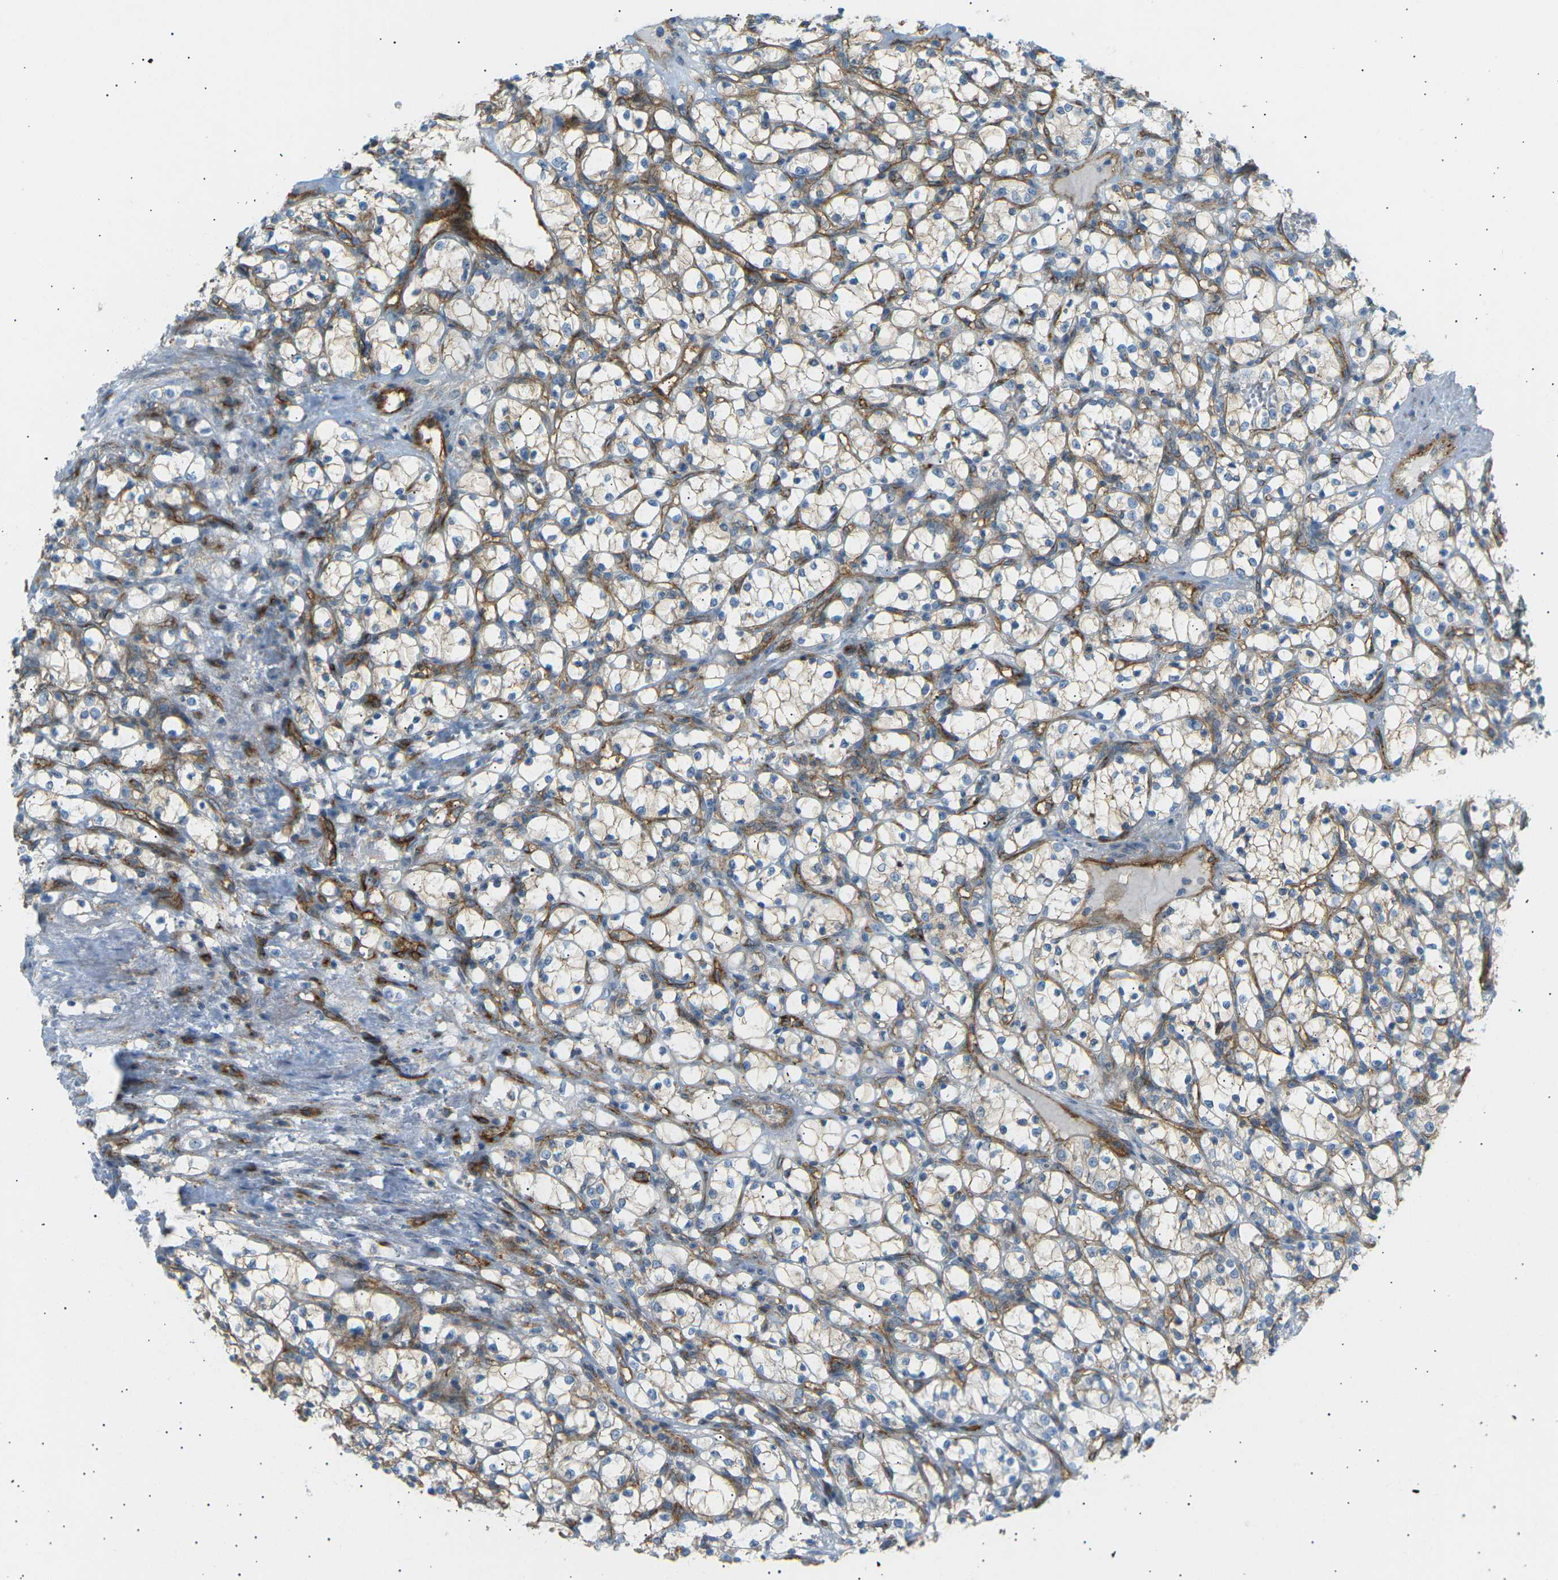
{"staining": {"intensity": "negative", "quantity": "none", "location": "none"}, "tissue": "renal cancer", "cell_type": "Tumor cells", "image_type": "cancer", "snomed": [{"axis": "morphology", "description": "Adenocarcinoma, NOS"}, {"axis": "topography", "description": "Kidney"}], "caption": "A photomicrograph of human renal cancer is negative for staining in tumor cells.", "gene": "ATP2B4", "patient": {"sex": "female", "age": 69}}